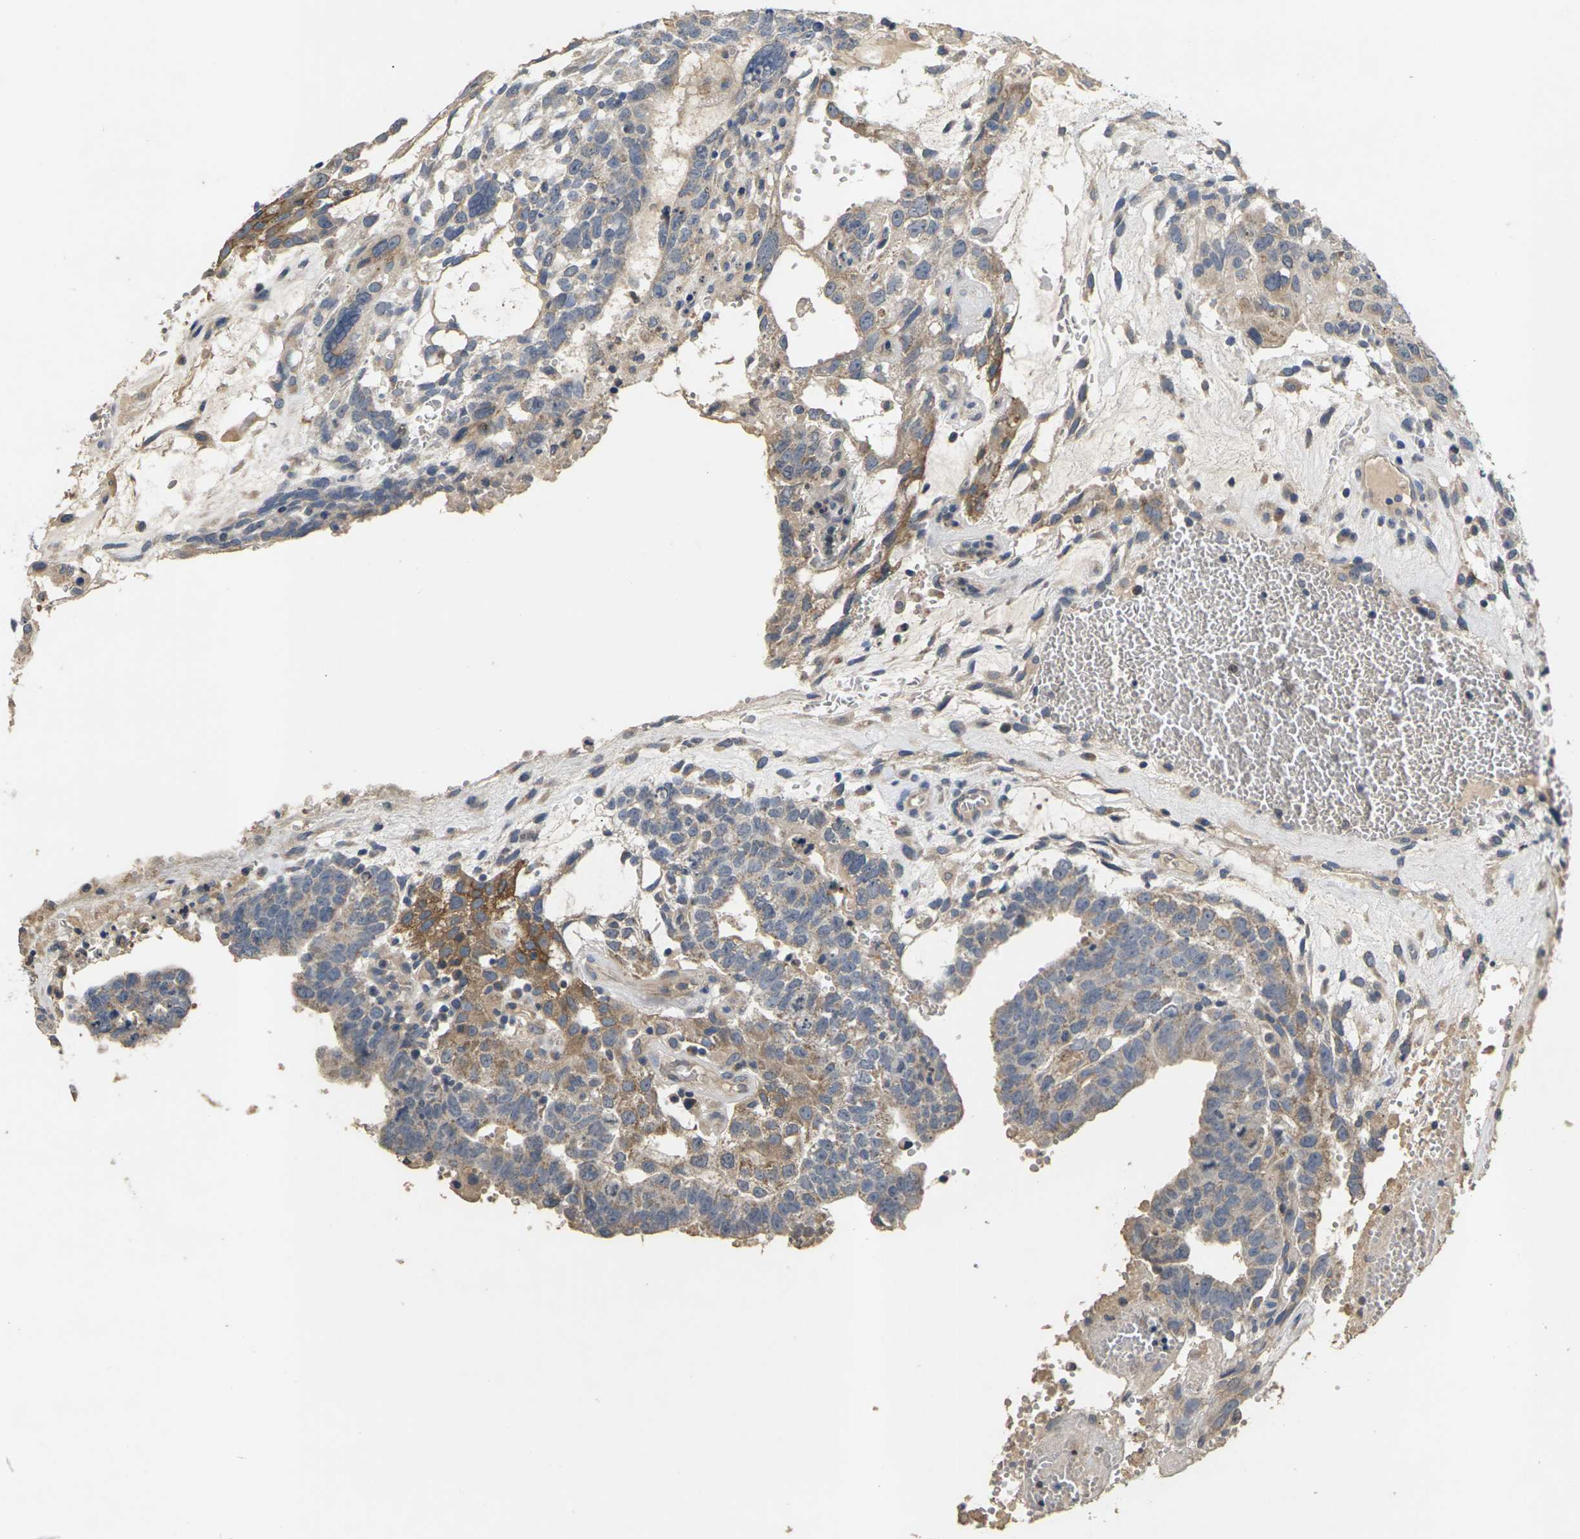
{"staining": {"intensity": "moderate", "quantity": "<25%", "location": "cytoplasmic/membranous"}, "tissue": "testis cancer", "cell_type": "Tumor cells", "image_type": "cancer", "snomed": [{"axis": "morphology", "description": "Seminoma, NOS"}, {"axis": "morphology", "description": "Carcinoma, Embryonal, NOS"}, {"axis": "topography", "description": "Testis"}], "caption": "IHC micrograph of neoplastic tissue: testis cancer (embryonal carcinoma) stained using IHC demonstrates low levels of moderate protein expression localized specifically in the cytoplasmic/membranous of tumor cells, appearing as a cytoplasmic/membranous brown color.", "gene": "SLC2A2", "patient": {"sex": "male", "age": 52}}